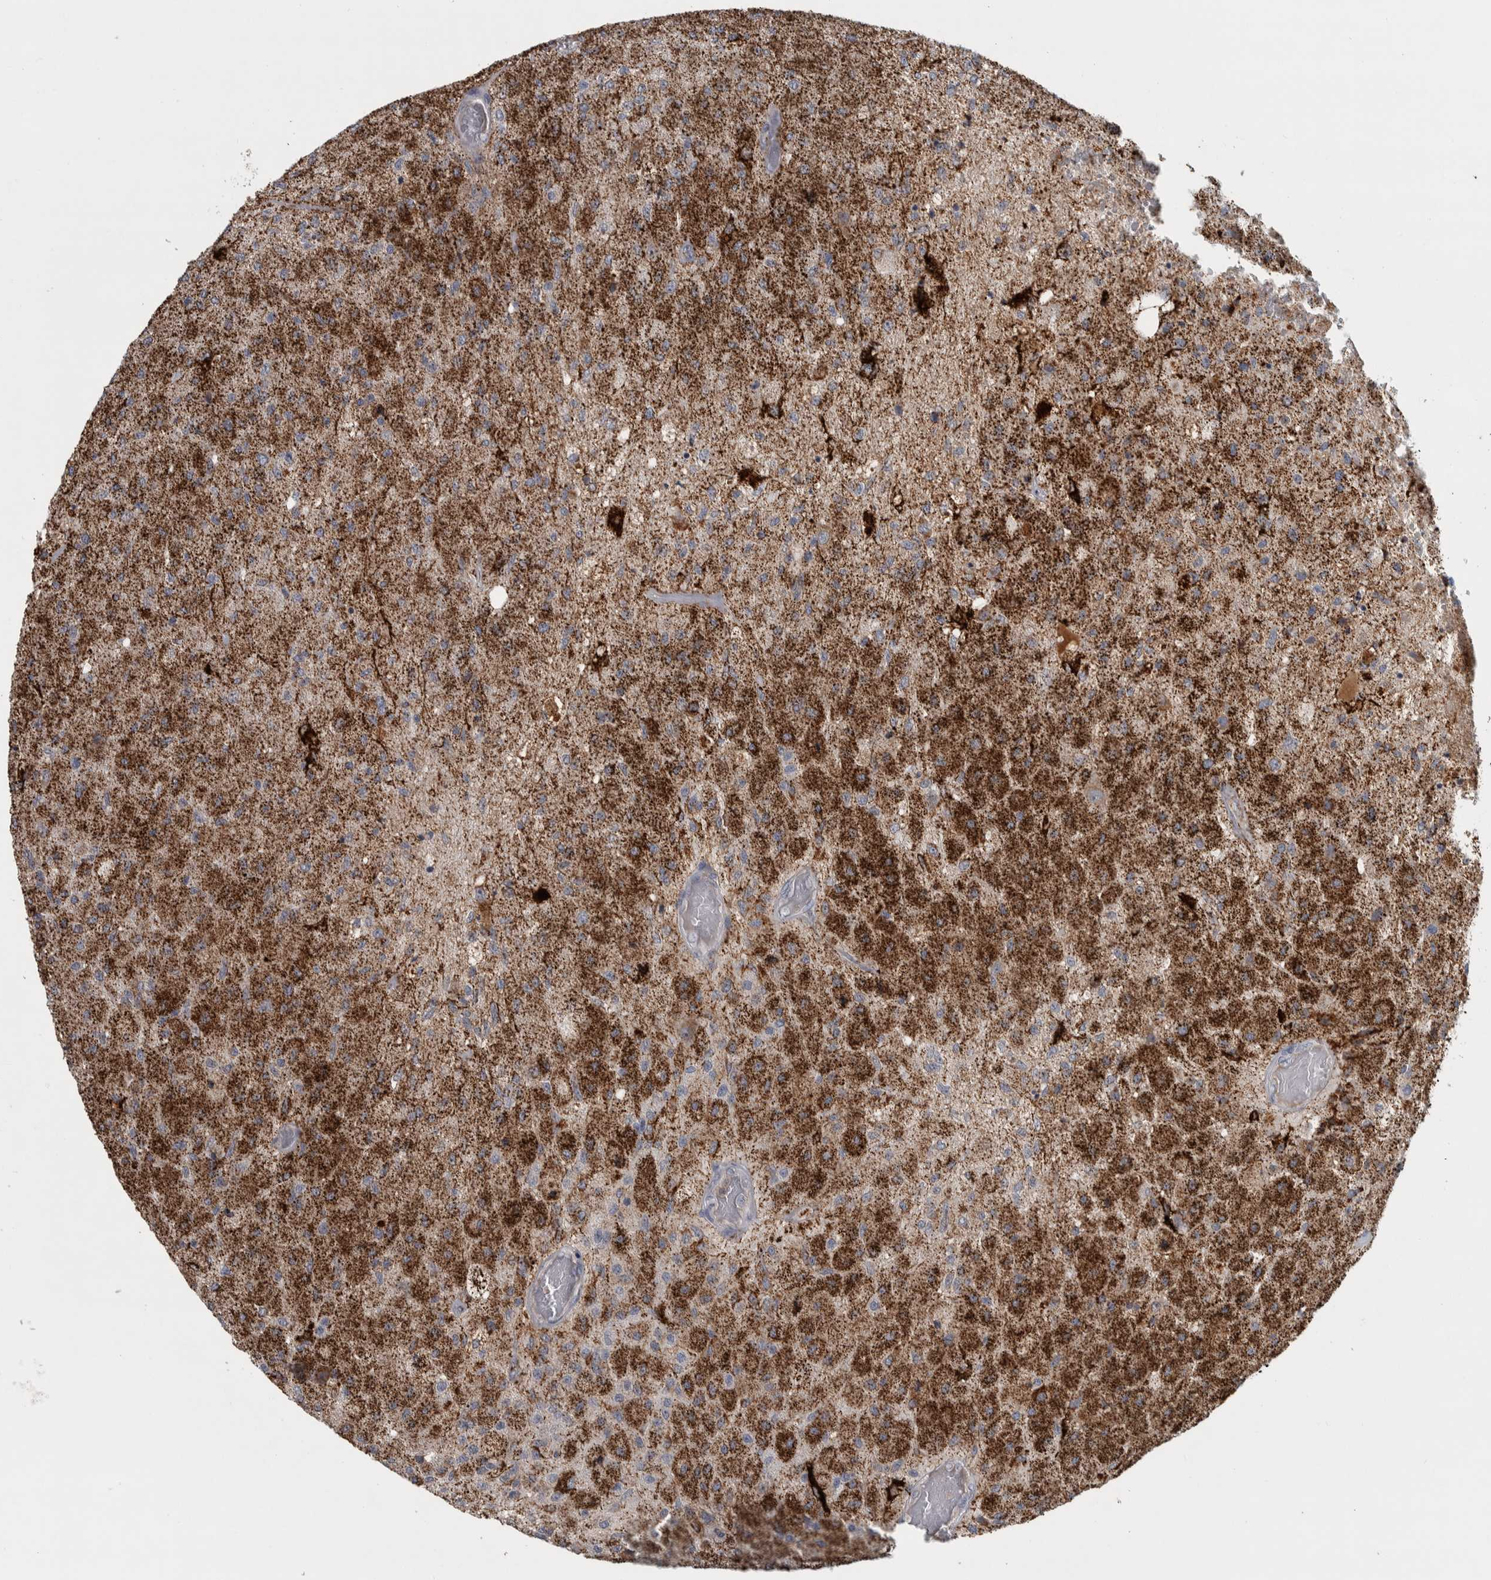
{"staining": {"intensity": "strong", "quantity": "25%-75%", "location": "cytoplasmic/membranous"}, "tissue": "glioma", "cell_type": "Tumor cells", "image_type": "cancer", "snomed": [{"axis": "morphology", "description": "Normal tissue, NOS"}, {"axis": "morphology", "description": "Glioma, malignant, High grade"}, {"axis": "topography", "description": "Cerebral cortex"}], "caption": "Protein analysis of high-grade glioma (malignant) tissue exhibits strong cytoplasmic/membranous expression in about 25%-75% of tumor cells. The protein of interest is stained brown, and the nuclei are stained in blue (DAB (3,3'-diaminobenzidine) IHC with brightfield microscopy, high magnification).", "gene": "FAM78A", "patient": {"sex": "male", "age": 77}}